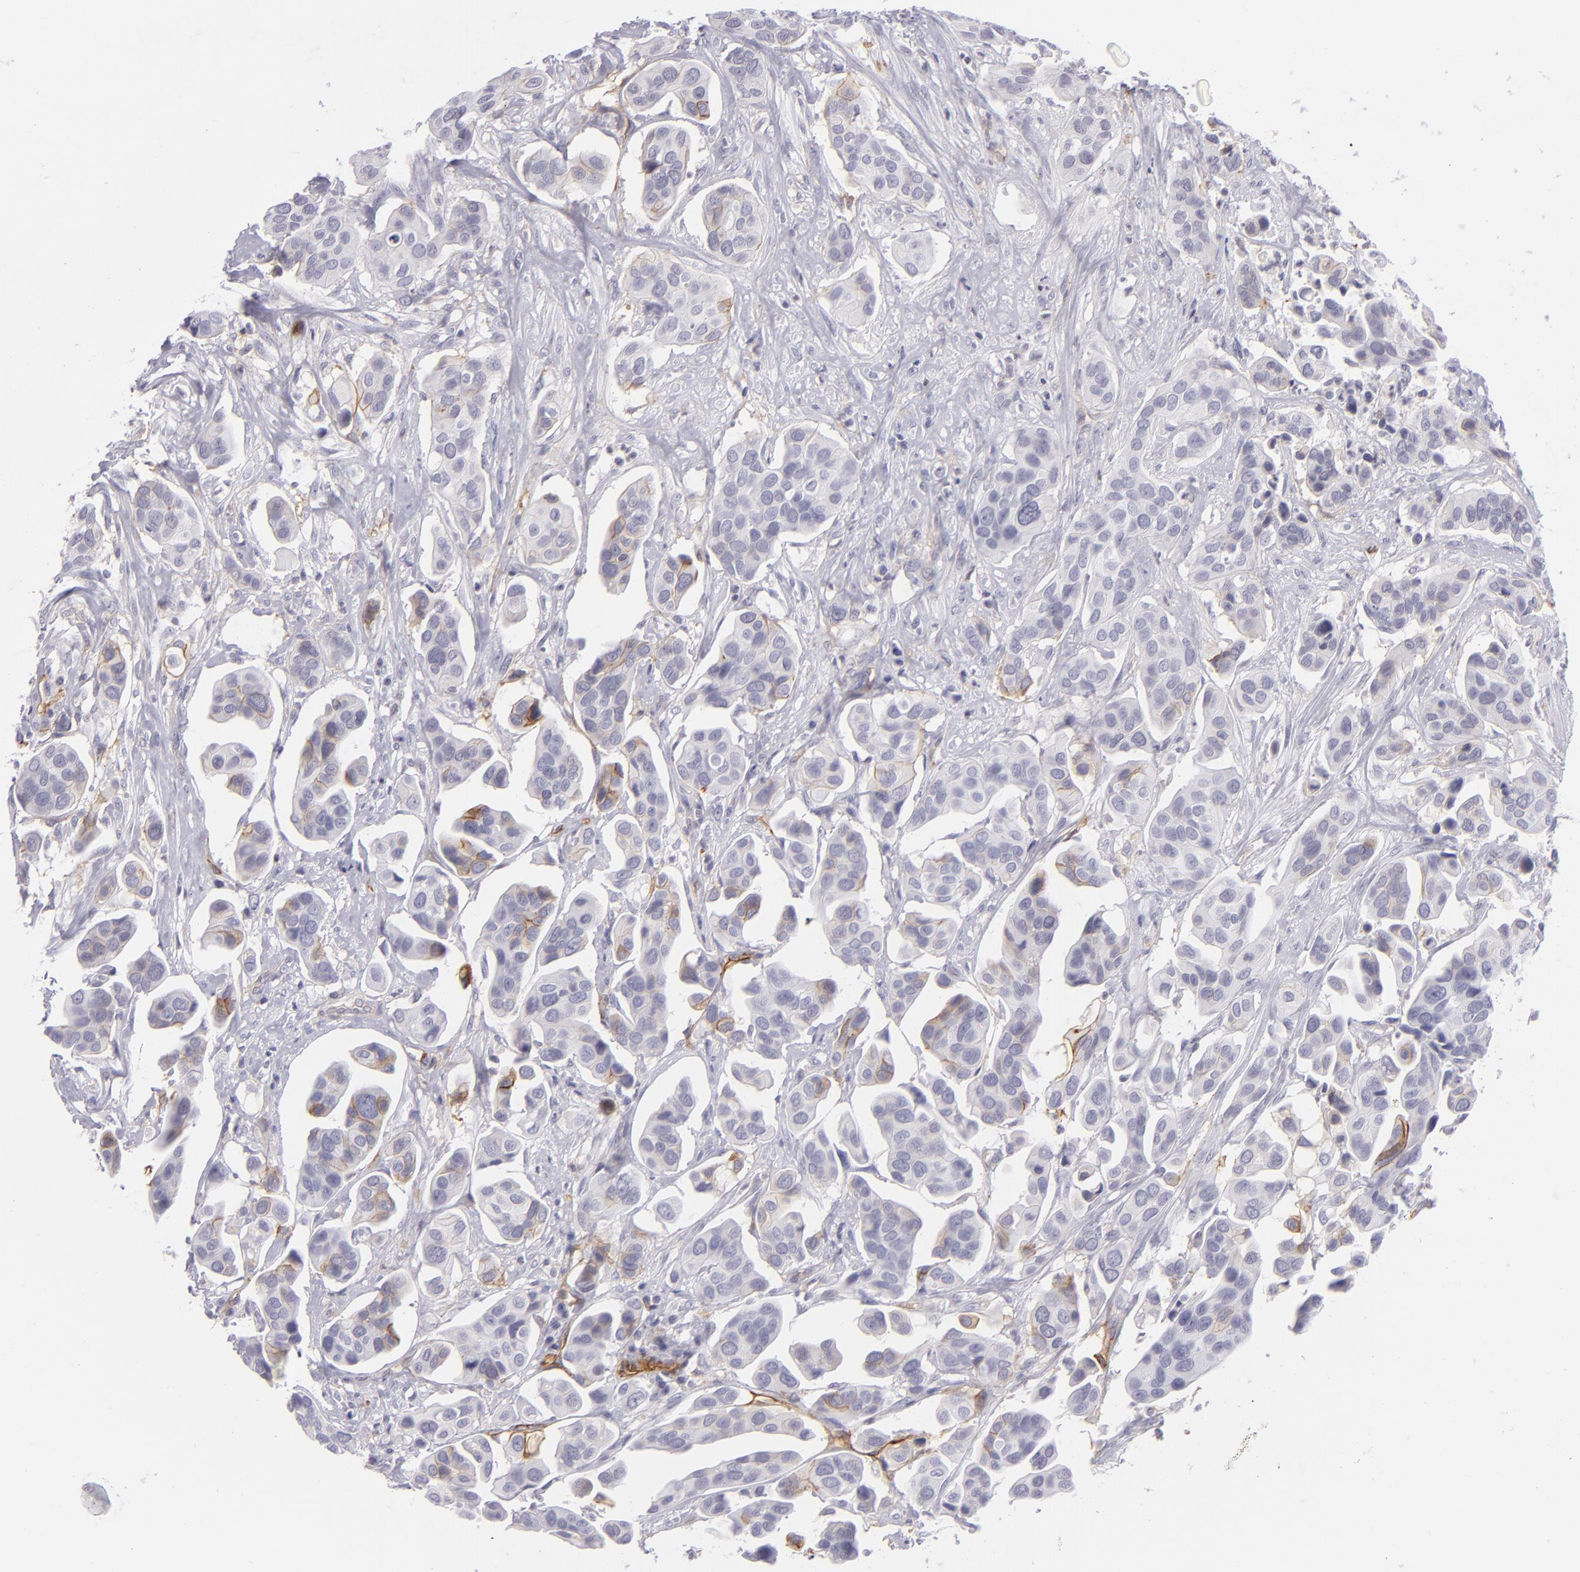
{"staining": {"intensity": "moderate", "quantity": "<25%", "location": "cytoplasmic/membranous"}, "tissue": "urothelial cancer", "cell_type": "Tumor cells", "image_type": "cancer", "snomed": [{"axis": "morphology", "description": "Adenocarcinoma, NOS"}, {"axis": "topography", "description": "Urinary bladder"}], "caption": "Immunohistochemical staining of urothelial cancer reveals low levels of moderate cytoplasmic/membranous positivity in approximately <25% of tumor cells.", "gene": "THBD", "patient": {"sex": "male", "age": 61}}